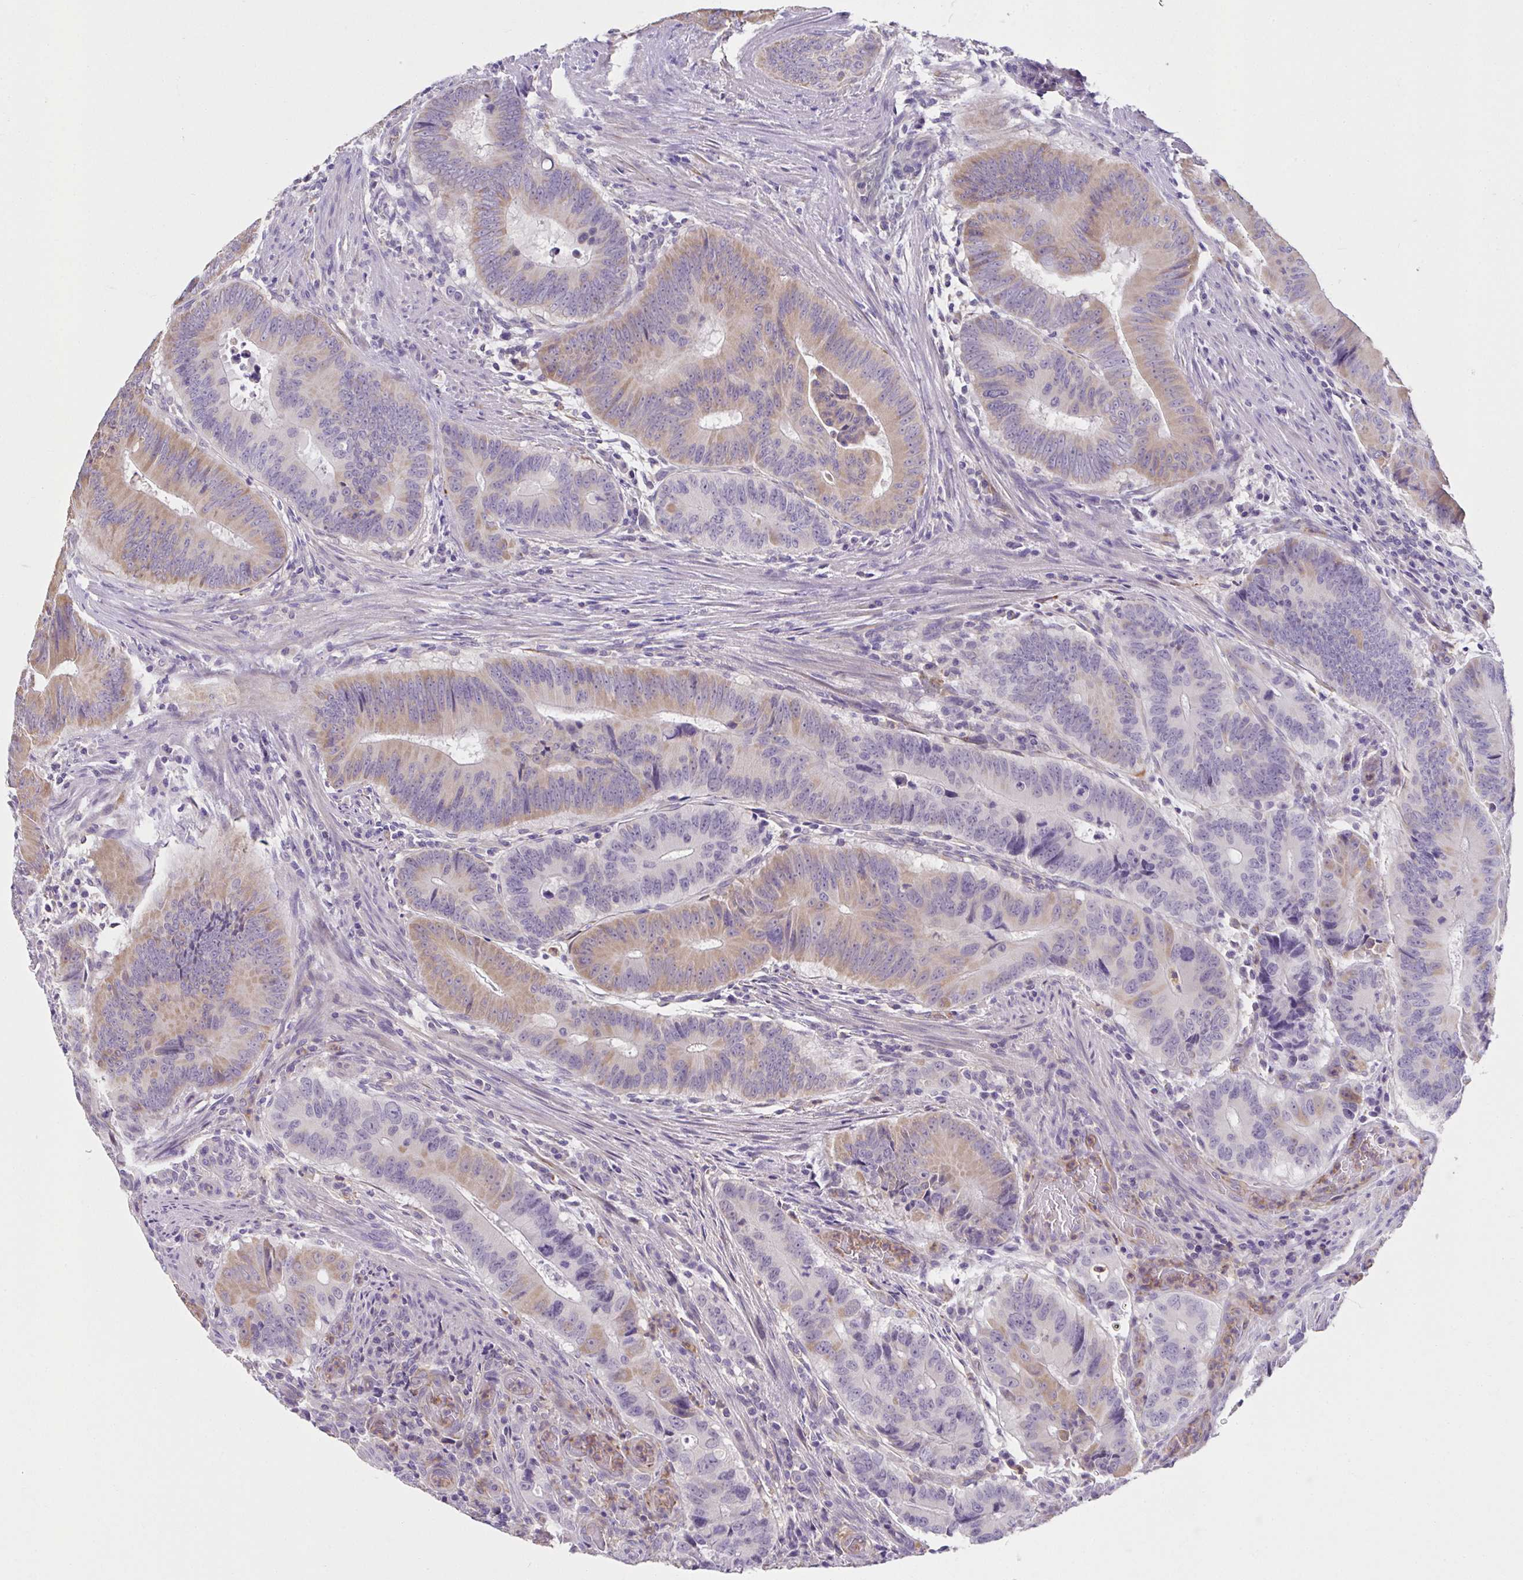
{"staining": {"intensity": "weak", "quantity": "25%-75%", "location": "cytoplasmic/membranous"}, "tissue": "colorectal cancer", "cell_type": "Tumor cells", "image_type": "cancer", "snomed": [{"axis": "morphology", "description": "Adenocarcinoma, NOS"}, {"axis": "topography", "description": "Colon"}], "caption": "An image of colorectal cancer stained for a protein reveals weak cytoplasmic/membranous brown staining in tumor cells. (DAB (3,3'-diaminobenzidine) IHC, brown staining for protein, blue staining for nuclei).", "gene": "CXCR1", "patient": {"sex": "male", "age": 62}}